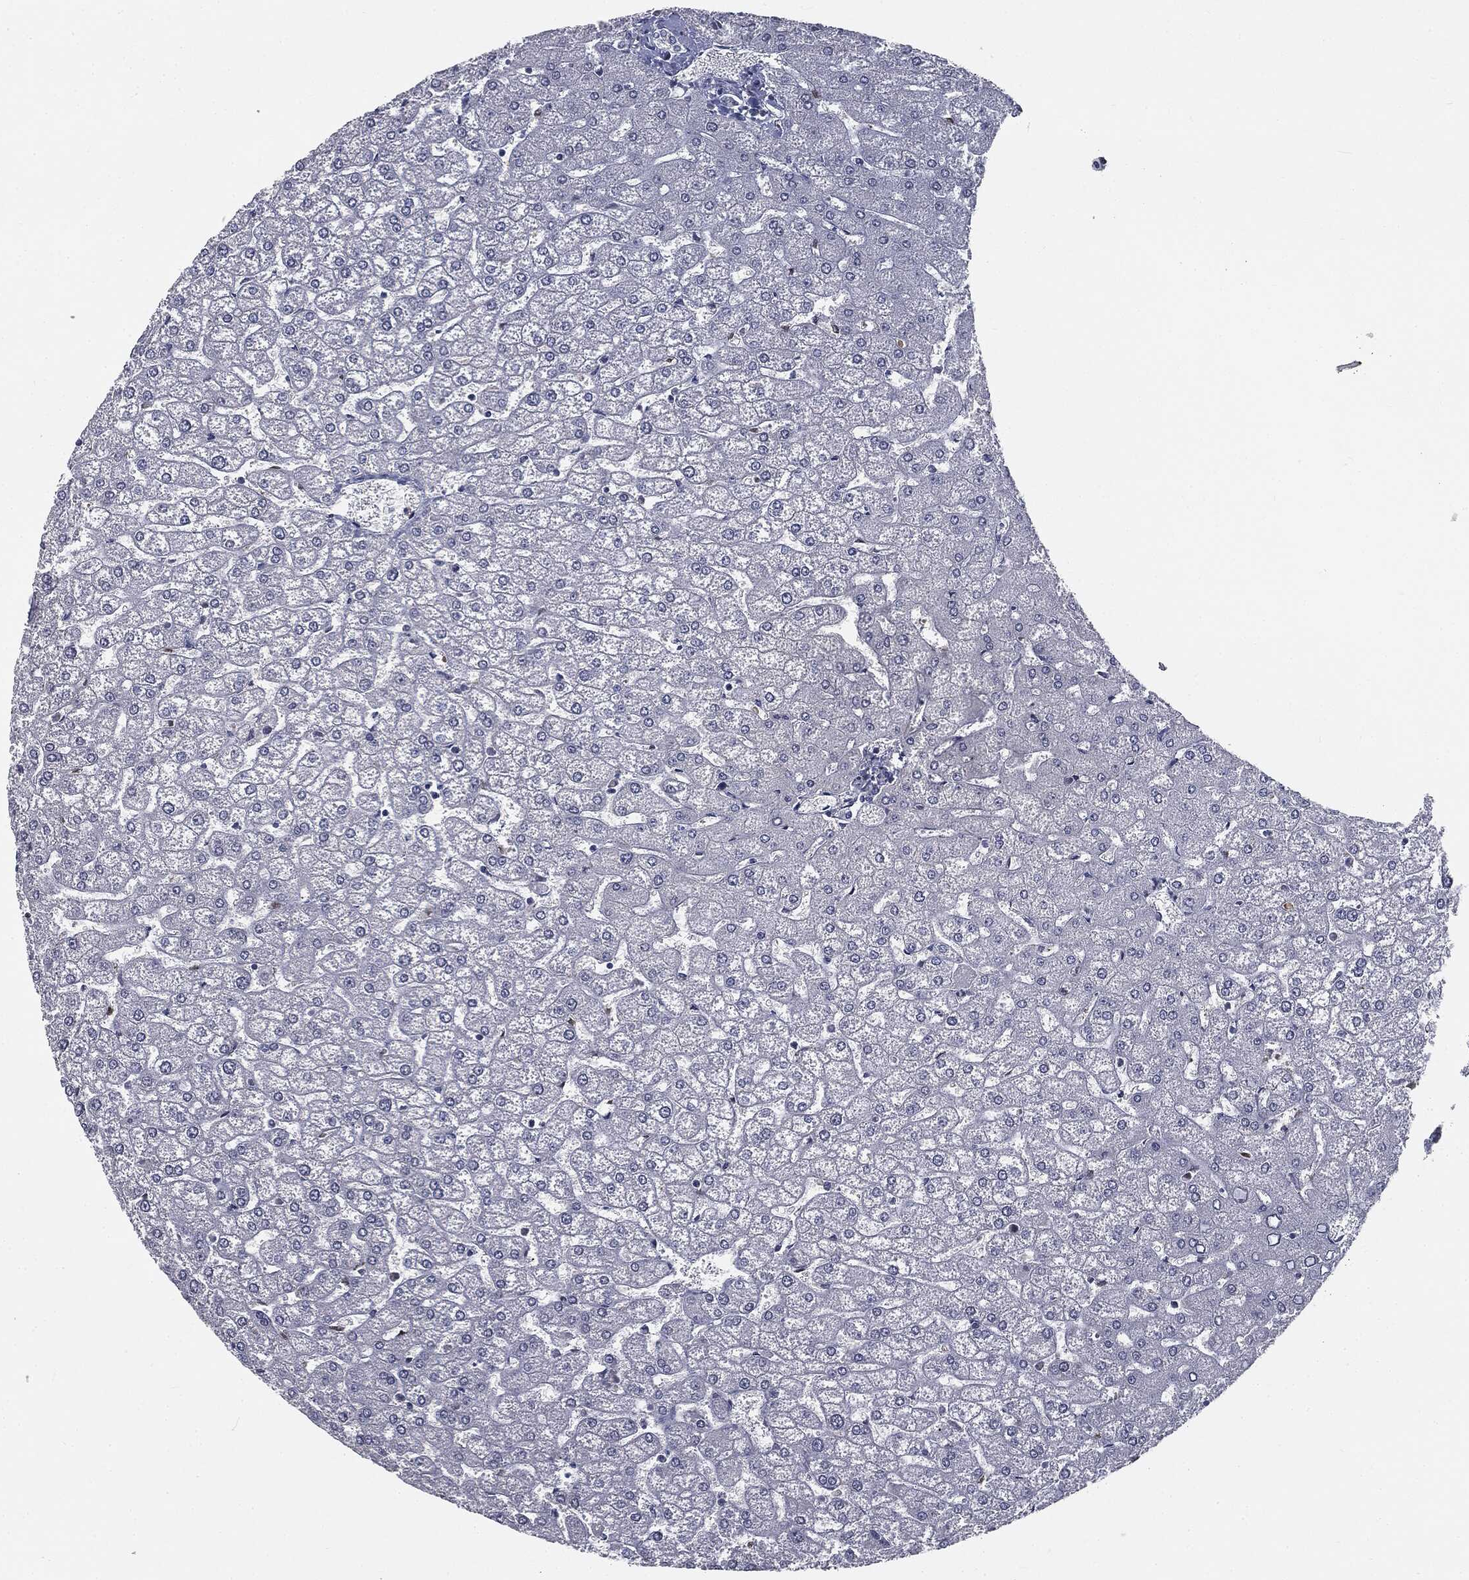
{"staining": {"intensity": "negative", "quantity": "none", "location": "none"}, "tissue": "liver", "cell_type": "Cholangiocytes", "image_type": "normal", "snomed": [{"axis": "morphology", "description": "Normal tissue, NOS"}, {"axis": "topography", "description": "Liver"}], "caption": "Immunohistochemical staining of benign liver exhibits no significant expression in cholangiocytes.", "gene": "MUC5AC", "patient": {"sex": "female", "age": 32}}